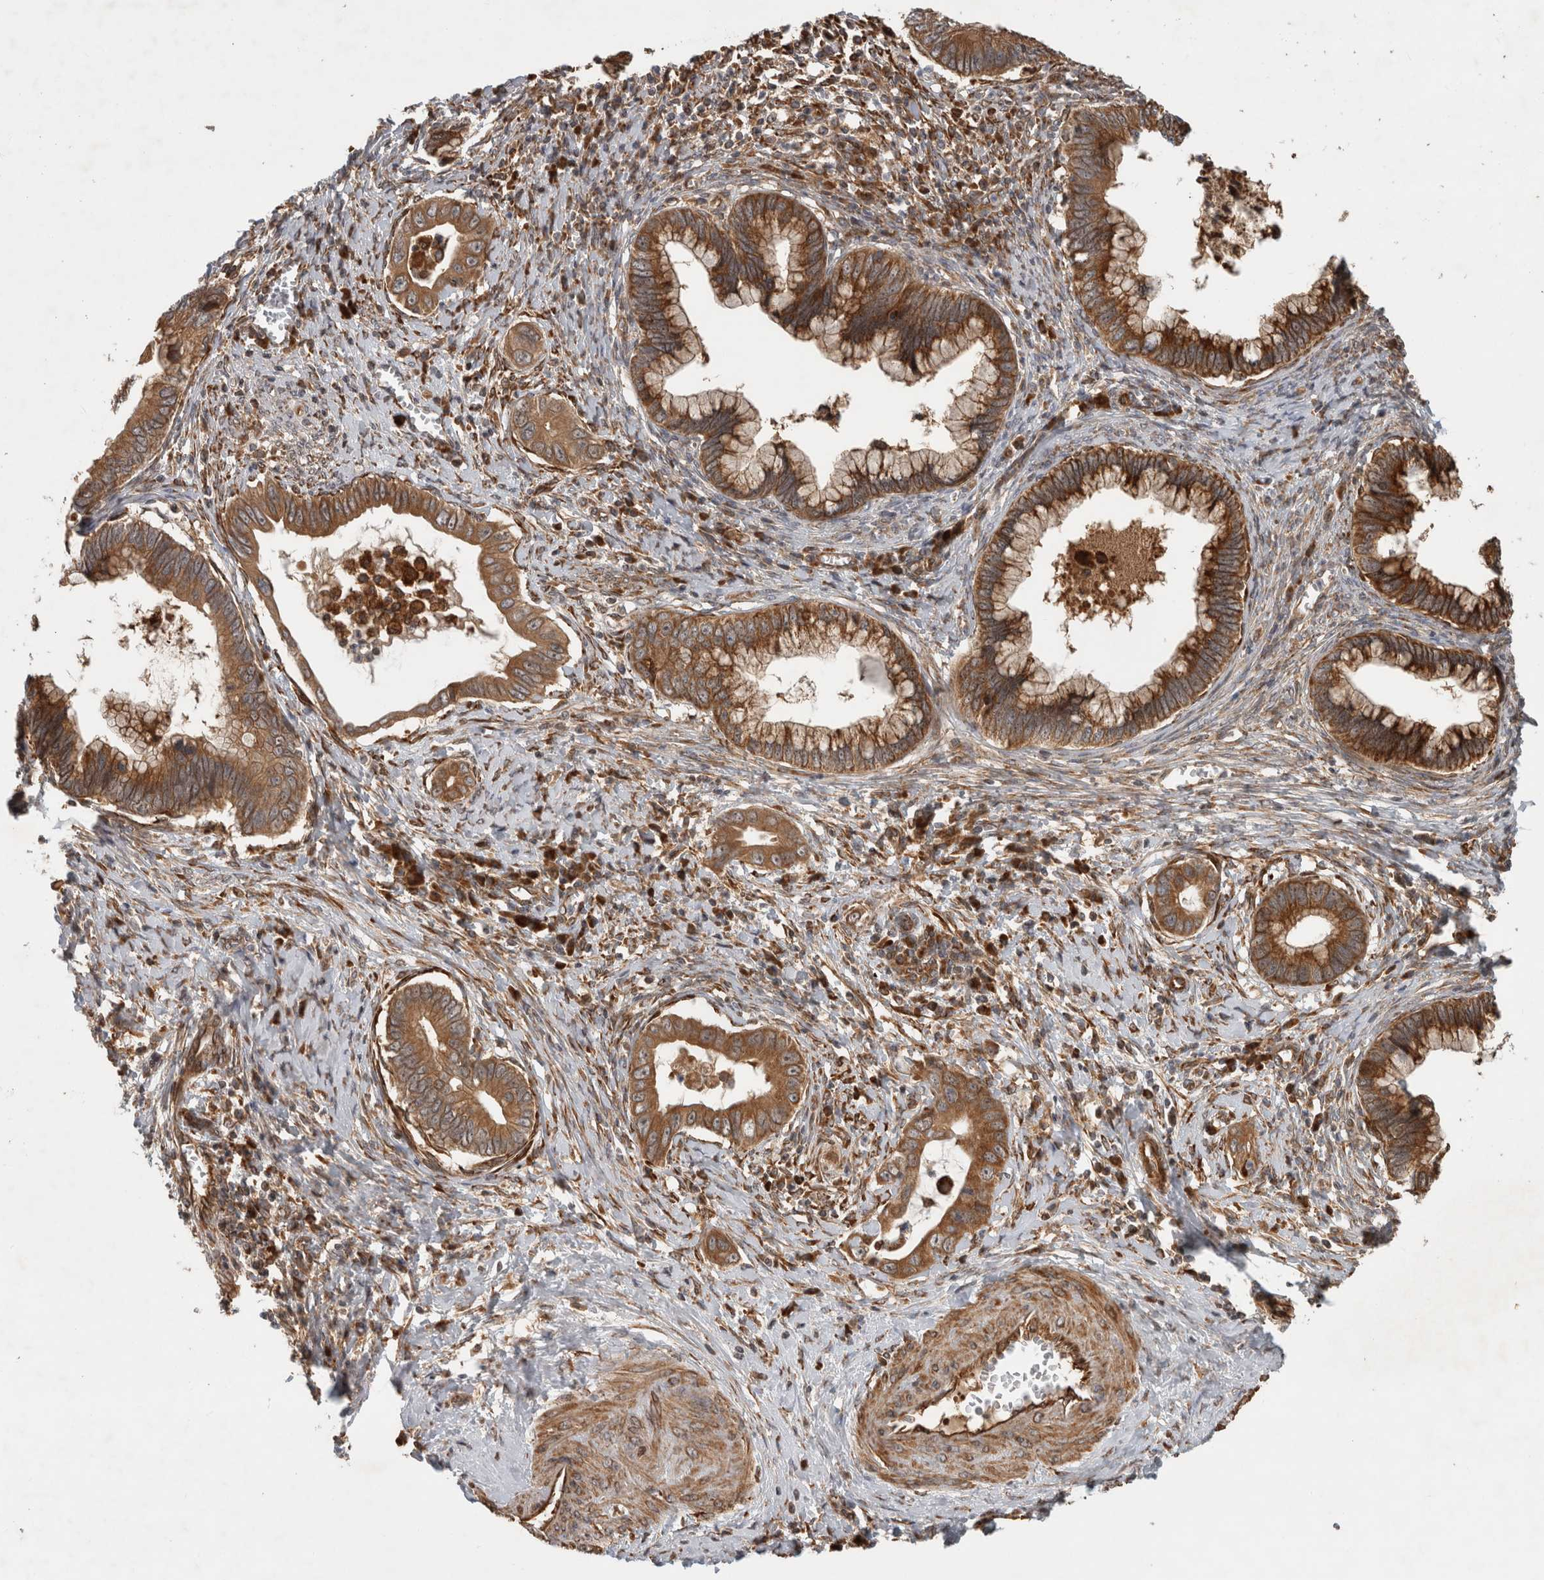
{"staining": {"intensity": "strong", "quantity": ">75%", "location": "cytoplasmic/membranous"}, "tissue": "cervical cancer", "cell_type": "Tumor cells", "image_type": "cancer", "snomed": [{"axis": "morphology", "description": "Adenocarcinoma, NOS"}, {"axis": "topography", "description": "Cervix"}], "caption": "Cervical adenocarcinoma tissue demonstrates strong cytoplasmic/membranous staining in about >75% of tumor cells, visualized by immunohistochemistry. Nuclei are stained in blue.", "gene": "TUBD1", "patient": {"sex": "female", "age": 44}}